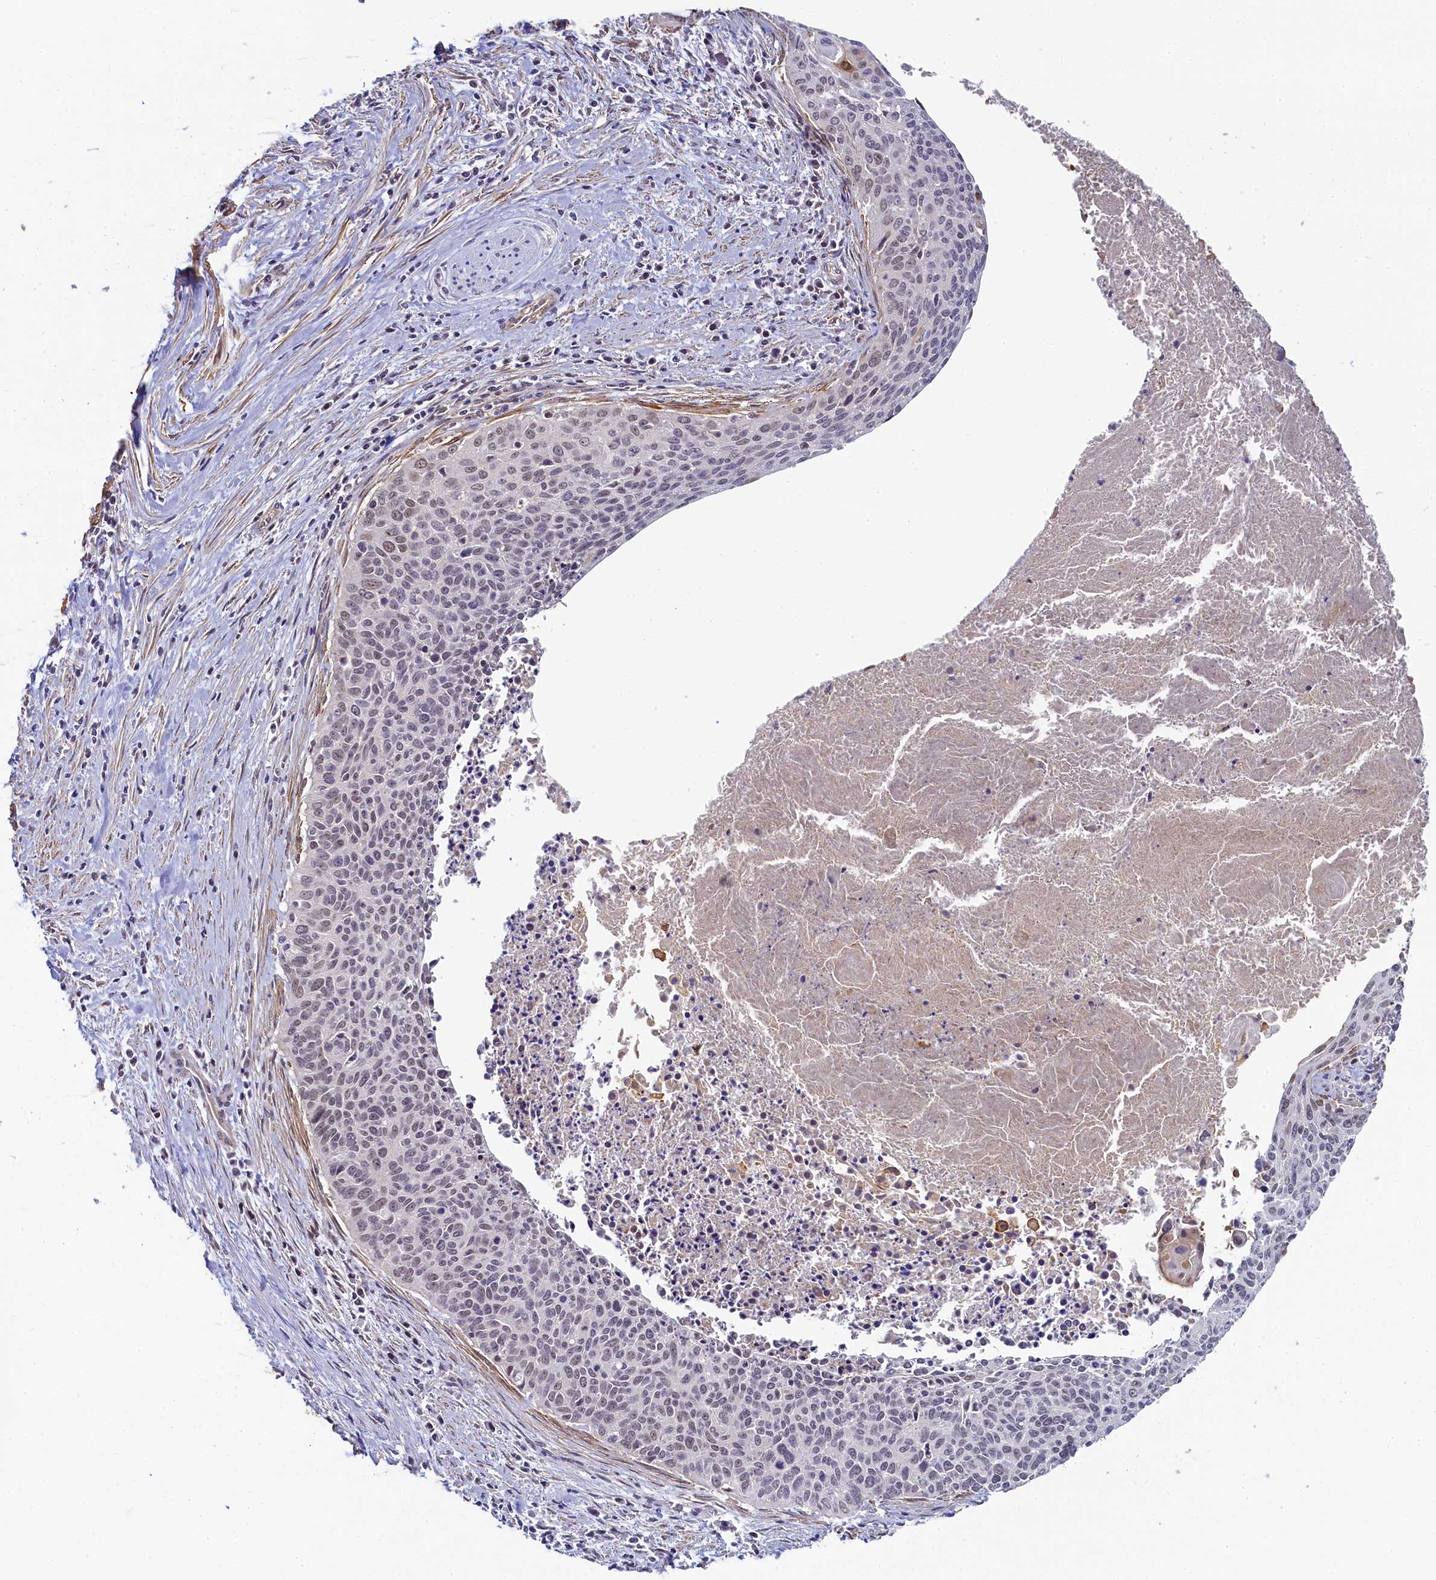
{"staining": {"intensity": "weak", "quantity": "25%-75%", "location": "nuclear"}, "tissue": "cervical cancer", "cell_type": "Tumor cells", "image_type": "cancer", "snomed": [{"axis": "morphology", "description": "Squamous cell carcinoma, NOS"}, {"axis": "topography", "description": "Cervix"}], "caption": "Immunohistochemical staining of squamous cell carcinoma (cervical) demonstrates low levels of weak nuclear protein positivity in about 25%-75% of tumor cells.", "gene": "INTS14", "patient": {"sex": "female", "age": 55}}